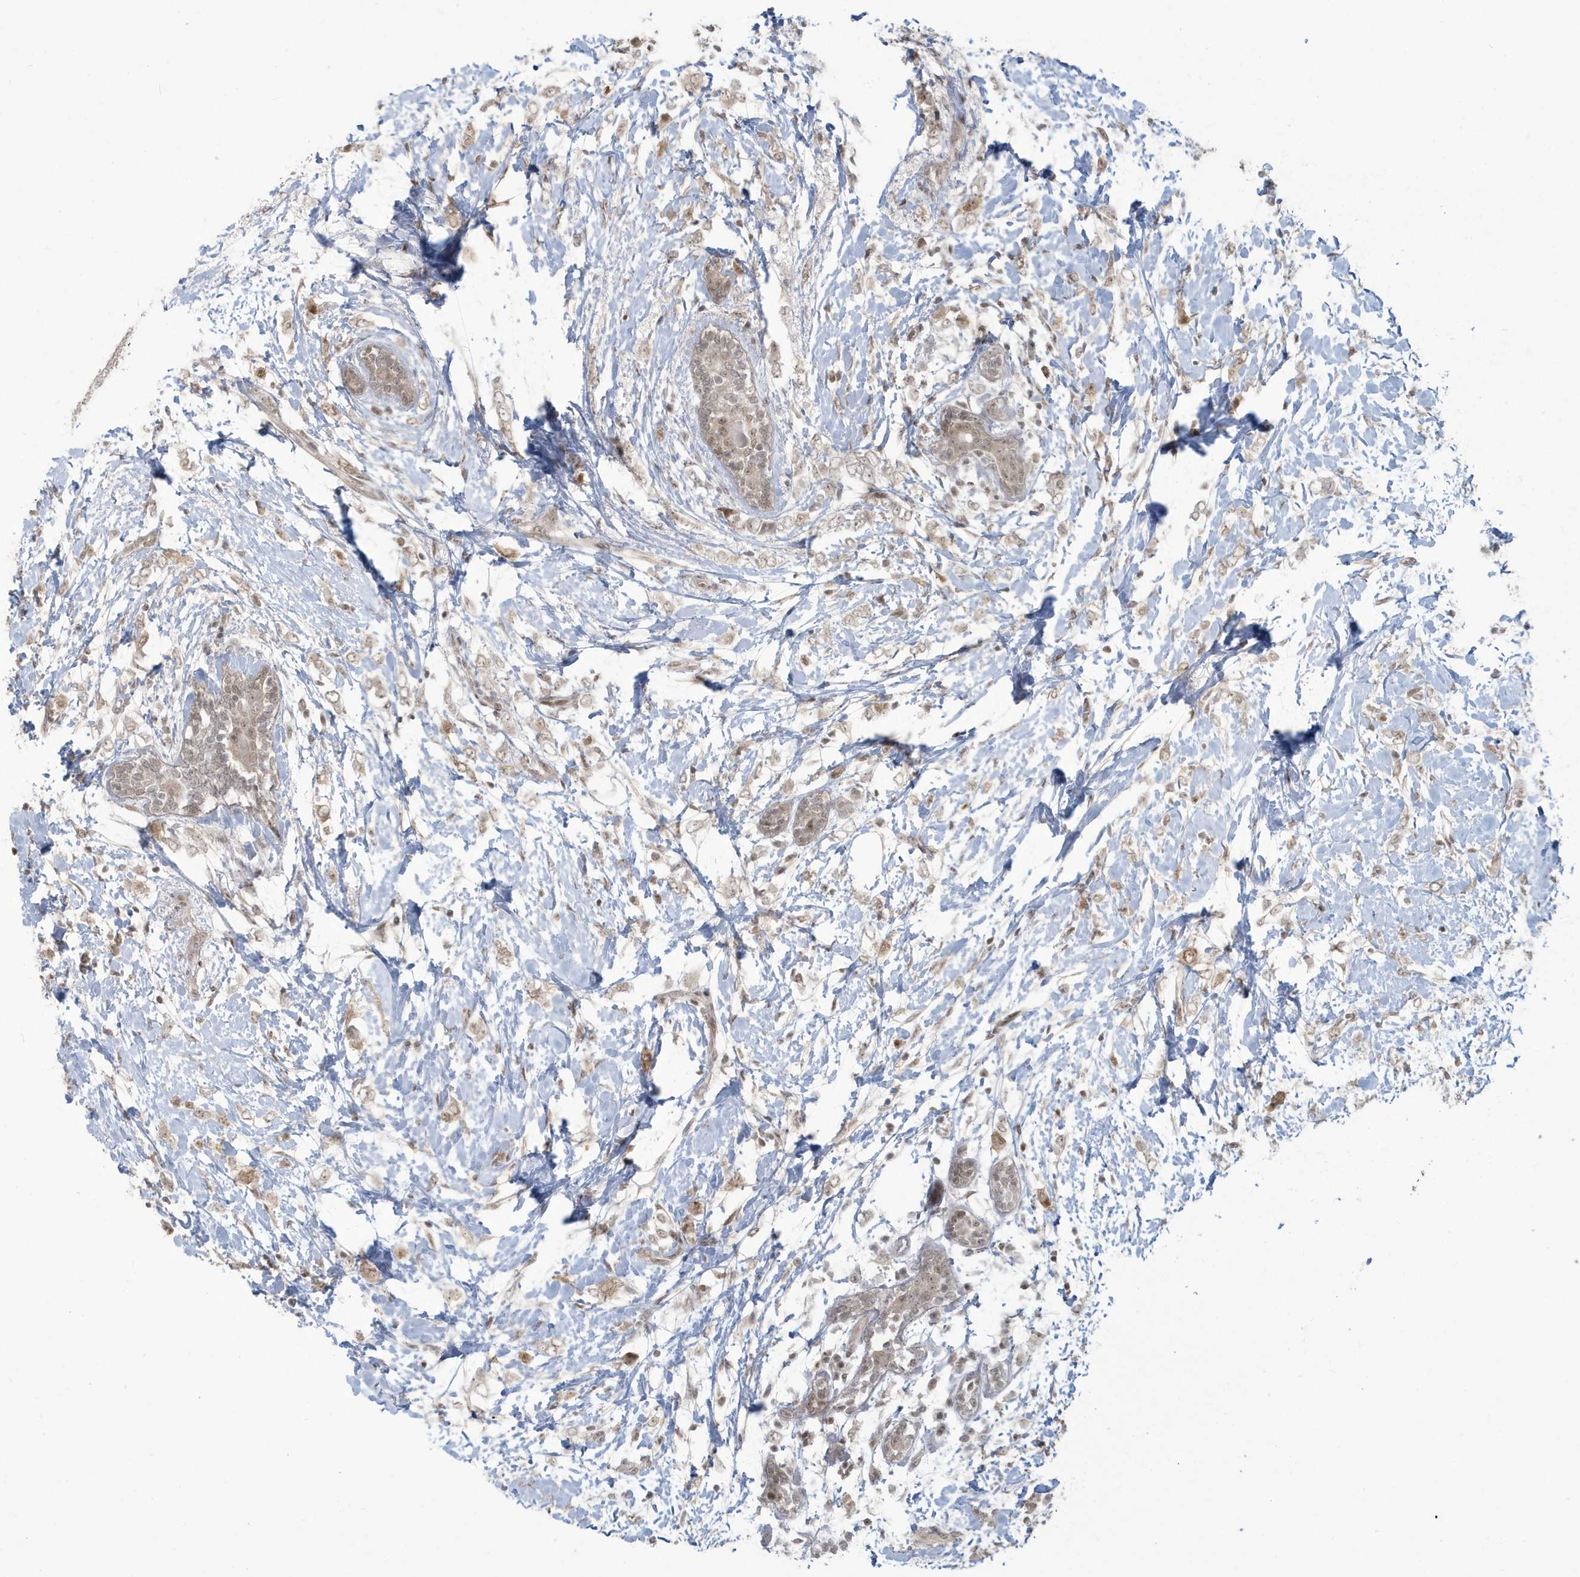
{"staining": {"intensity": "weak", "quantity": ">75%", "location": "nuclear"}, "tissue": "breast cancer", "cell_type": "Tumor cells", "image_type": "cancer", "snomed": [{"axis": "morphology", "description": "Normal tissue, NOS"}, {"axis": "morphology", "description": "Lobular carcinoma"}, {"axis": "topography", "description": "Breast"}], "caption": "About >75% of tumor cells in human breast cancer exhibit weak nuclear protein staining as visualized by brown immunohistochemical staining.", "gene": "C1orf52", "patient": {"sex": "female", "age": 47}}